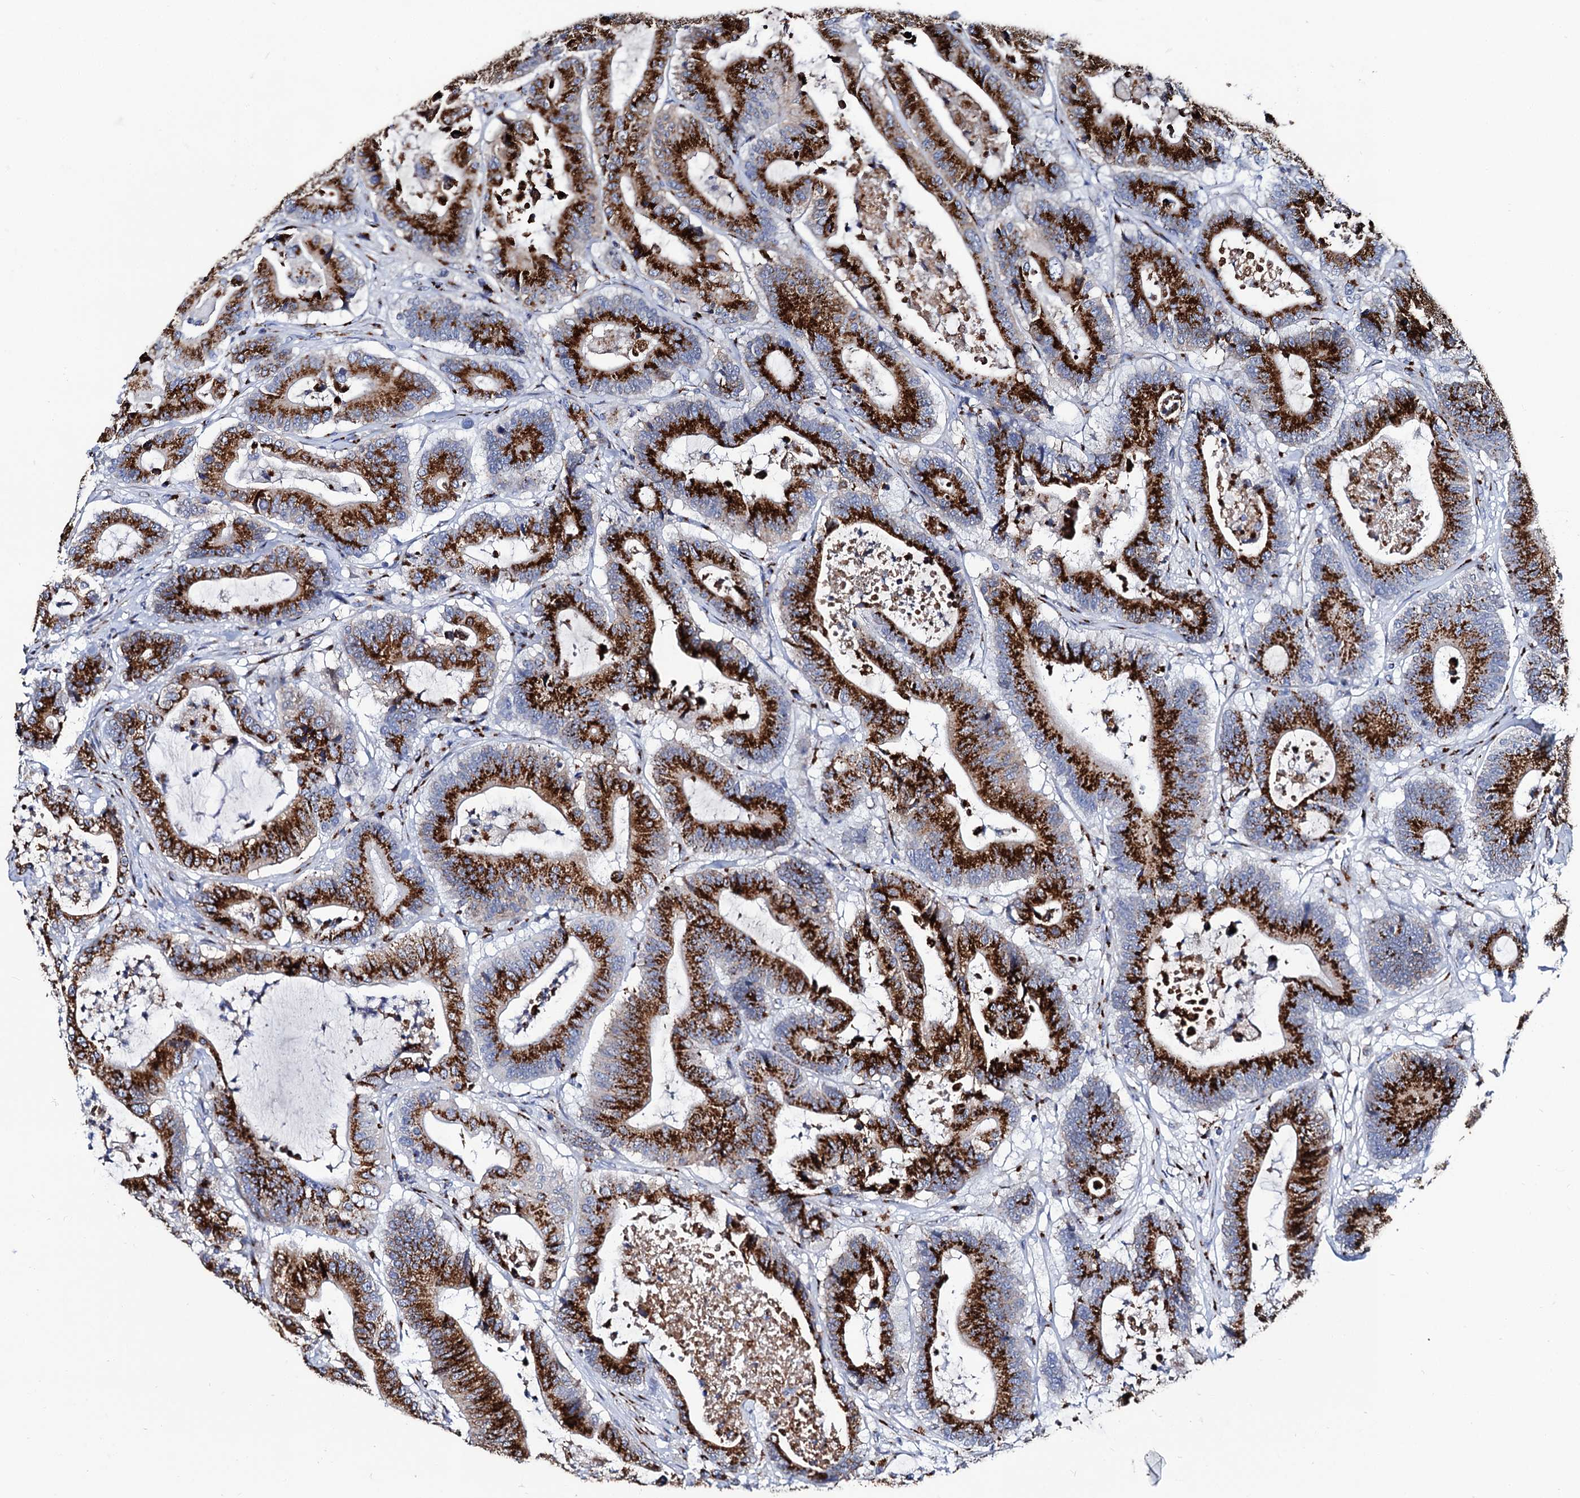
{"staining": {"intensity": "strong", "quantity": ">75%", "location": "cytoplasmic/membranous"}, "tissue": "colorectal cancer", "cell_type": "Tumor cells", "image_type": "cancer", "snomed": [{"axis": "morphology", "description": "Adenocarcinoma, NOS"}, {"axis": "topography", "description": "Colon"}], "caption": "Adenocarcinoma (colorectal) was stained to show a protein in brown. There is high levels of strong cytoplasmic/membranous staining in approximately >75% of tumor cells. (Brightfield microscopy of DAB IHC at high magnification).", "gene": "TM9SF3", "patient": {"sex": "female", "age": 84}}